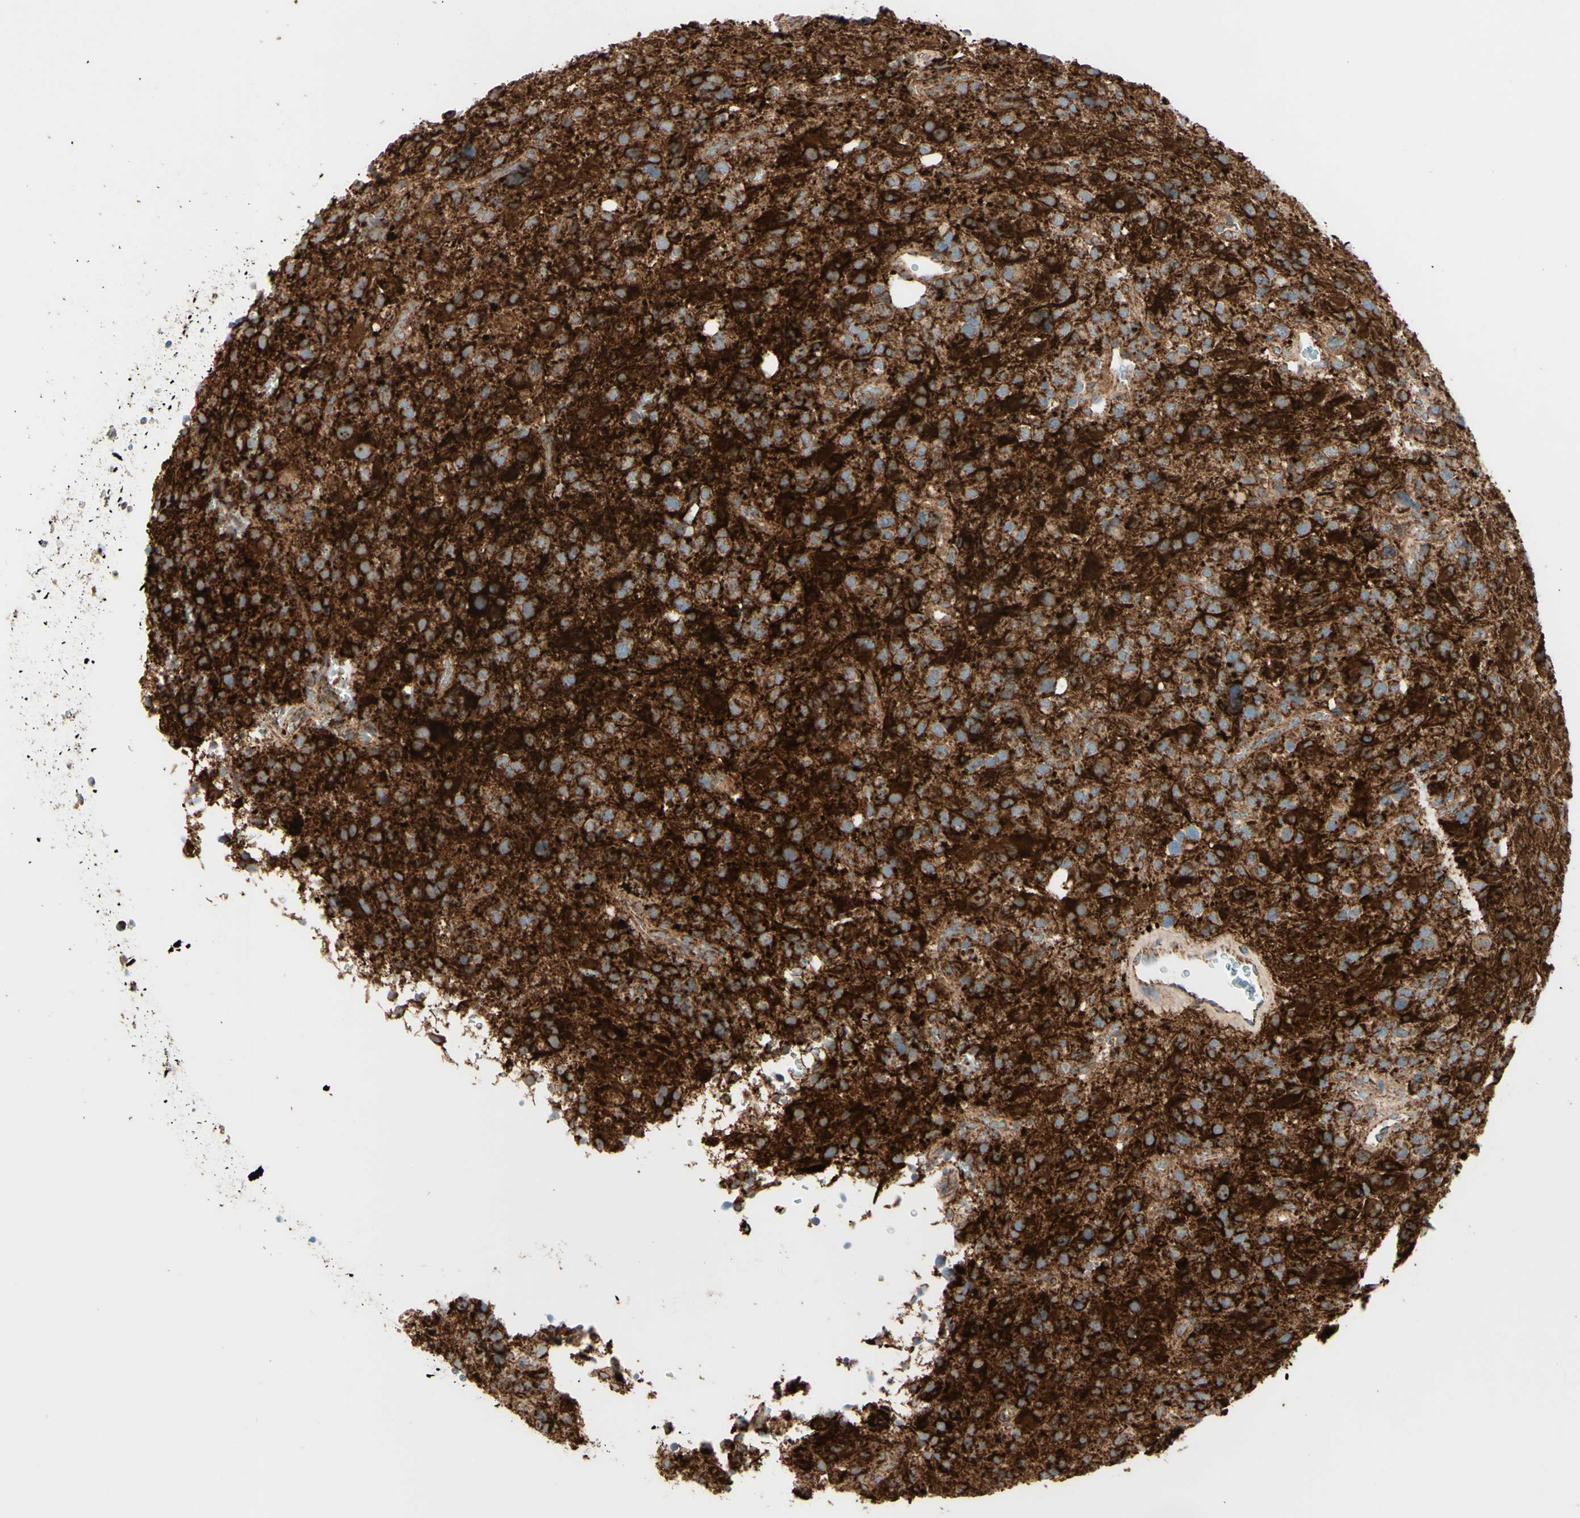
{"staining": {"intensity": "strong", "quantity": ">75%", "location": "cytoplasmic/membranous"}, "tissue": "glioma", "cell_type": "Tumor cells", "image_type": "cancer", "snomed": [{"axis": "morphology", "description": "Glioma, malignant, High grade"}, {"axis": "topography", "description": "Brain"}], "caption": "The image reveals staining of glioma, revealing strong cytoplasmic/membranous protein positivity (brown color) within tumor cells.", "gene": "ARMC10", "patient": {"sex": "male", "age": 48}}